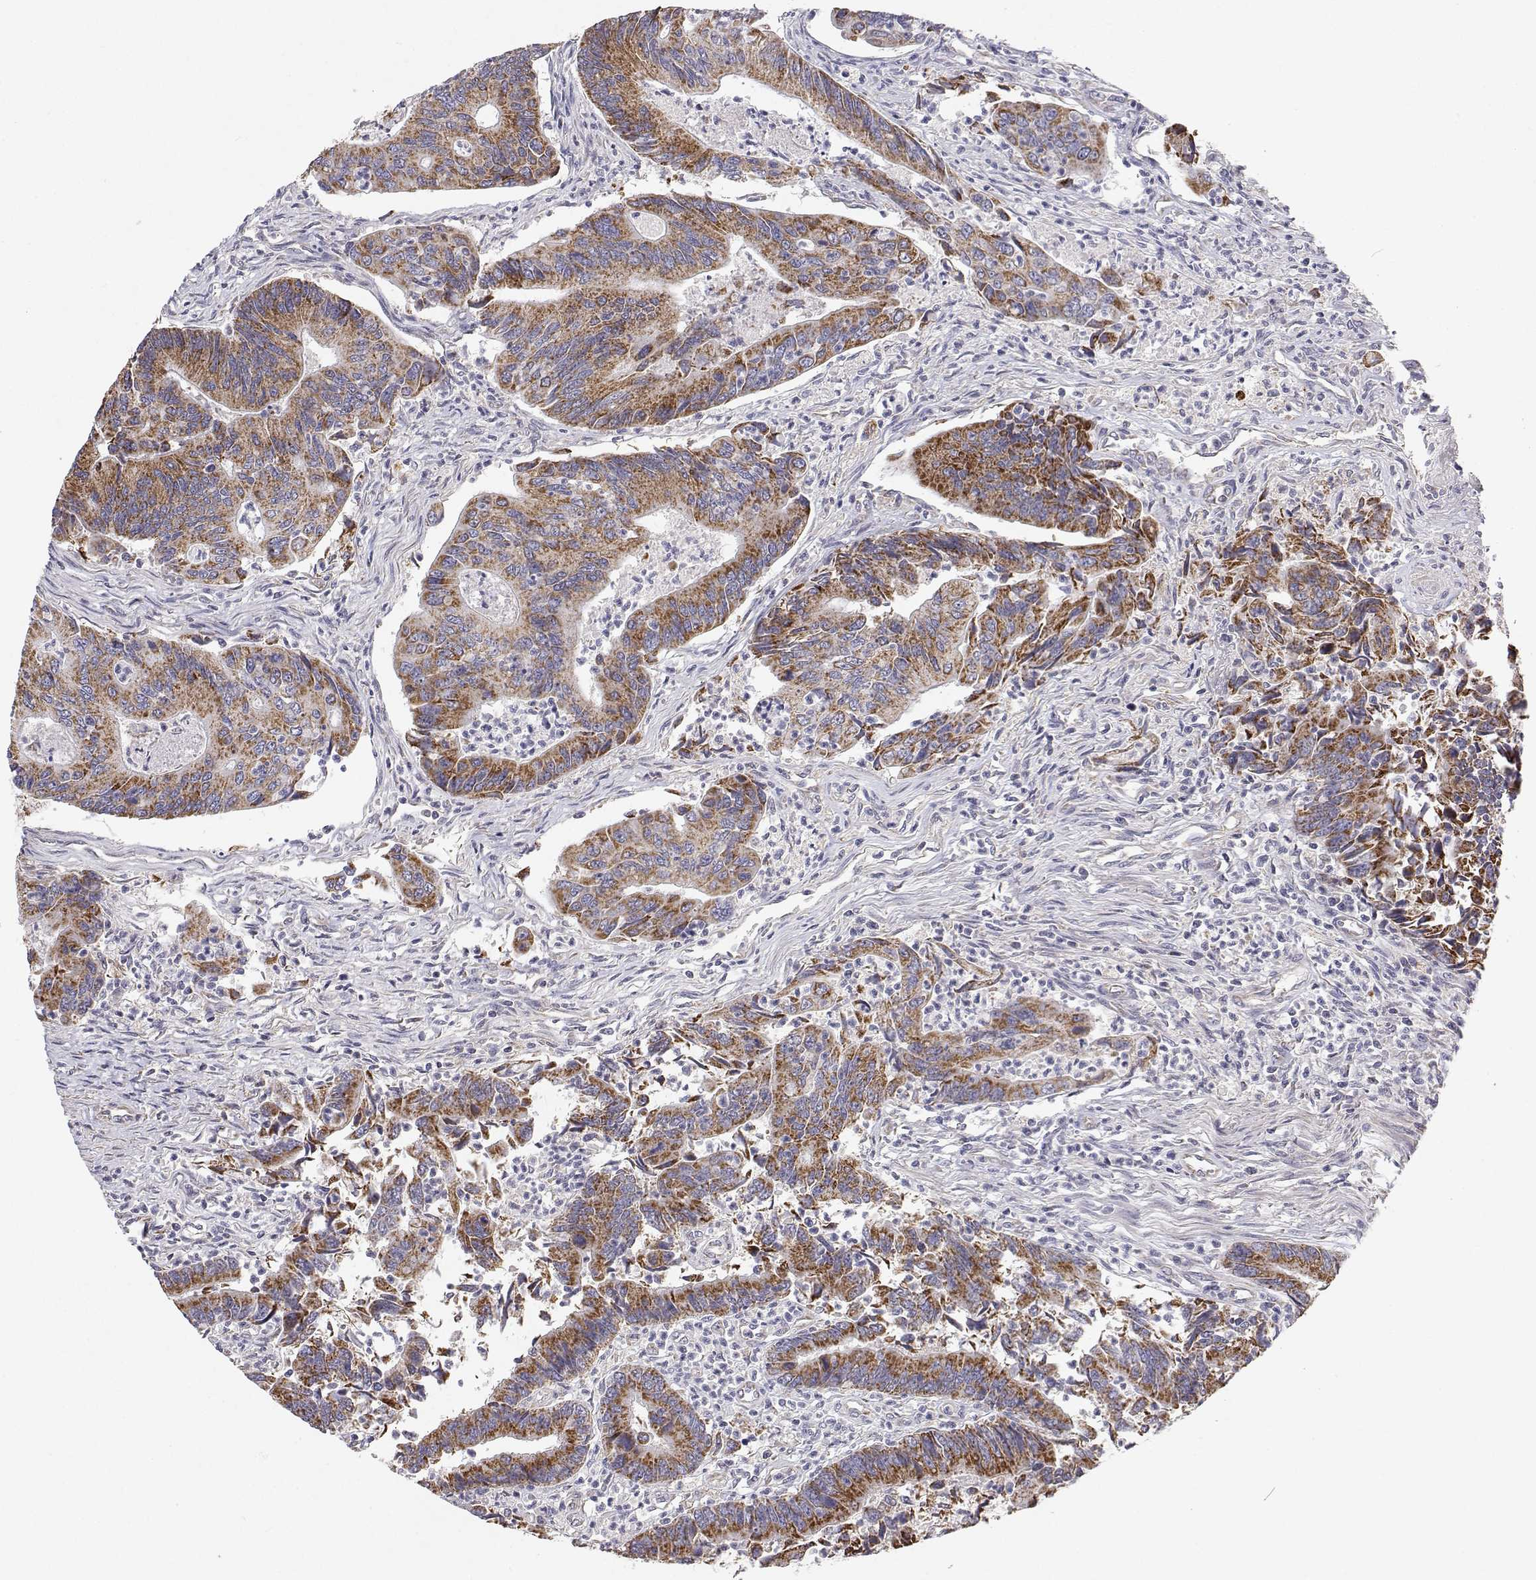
{"staining": {"intensity": "moderate", "quantity": ">75%", "location": "cytoplasmic/membranous"}, "tissue": "colorectal cancer", "cell_type": "Tumor cells", "image_type": "cancer", "snomed": [{"axis": "morphology", "description": "Adenocarcinoma, NOS"}, {"axis": "topography", "description": "Colon"}], "caption": "Immunohistochemistry (IHC) image of human colorectal adenocarcinoma stained for a protein (brown), which displays medium levels of moderate cytoplasmic/membranous staining in about >75% of tumor cells.", "gene": "MRPL3", "patient": {"sex": "female", "age": 67}}